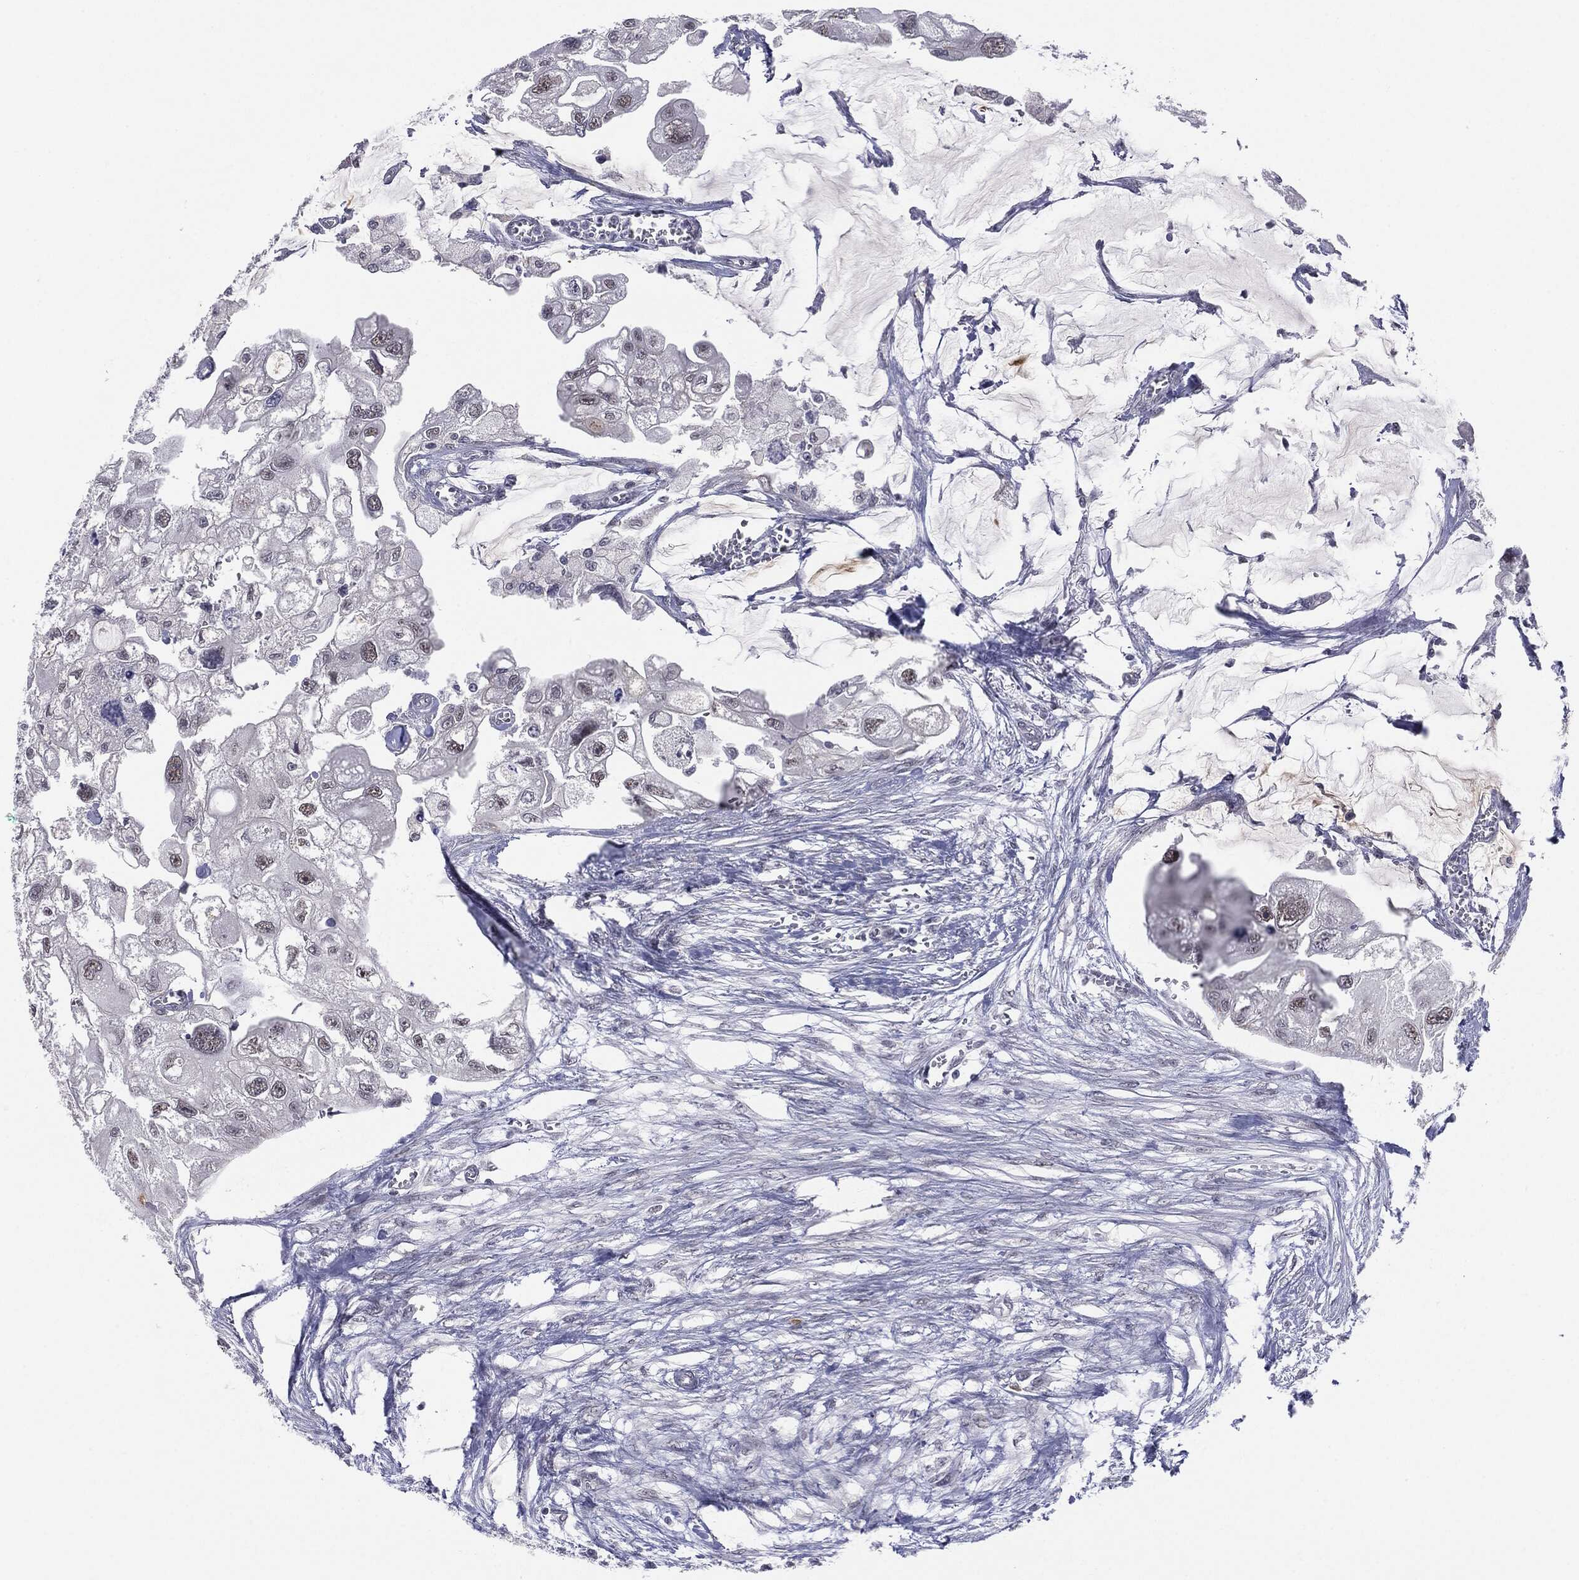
{"staining": {"intensity": "negative", "quantity": "none", "location": "none"}, "tissue": "urothelial cancer", "cell_type": "Tumor cells", "image_type": "cancer", "snomed": [{"axis": "morphology", "description": "Urothelial carcinoma, High grade"}, {"axis": "topography", "description": "Urinary bladder"}], "caption": "Immunohistochemistry (IHC) histopathology image of neoplastic tissue: urothelial cancer stained with DAB exhibits no significant protein staining in tumor cells.", "gene": "SLC5A5", "patient": {"sex": "male", "age": 59}}